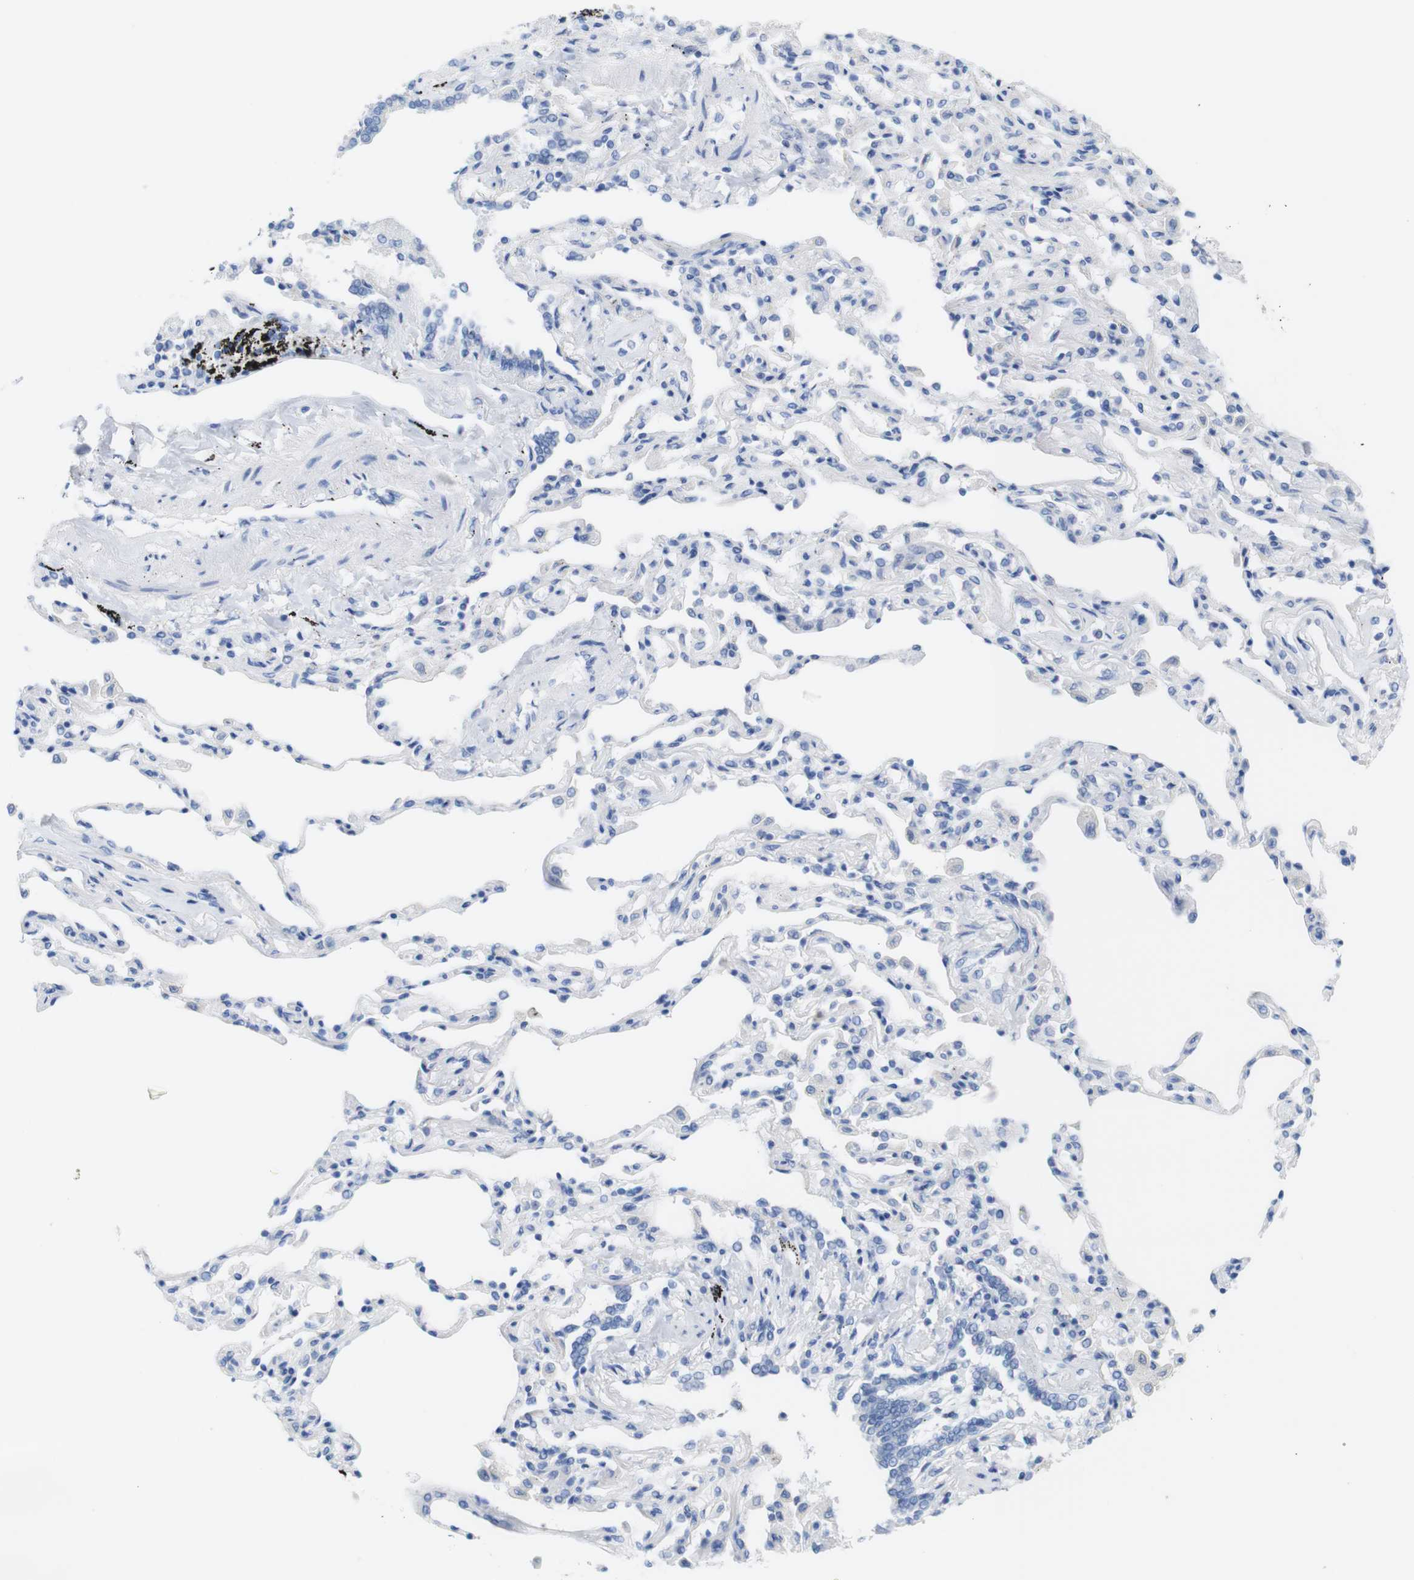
{"staining": {"intensity": "negative", "quantity": "none", "location": "none"}, "tissue": "bronchus", "cell_type": "Respiratory epithelial cells", "image_type": "normal", "snomed": [{"axis": "morphology", "description": "Normal tissue, NOS"}, {"axis": "topography", "description": "Lung"}], "caption": "Immunohistochemical staining of benign bronchus reveals no significant positivity in respiratory epithelial cells. (Brightfield microscopy of DAB (3,3'-diaminobenzidine) immunohistochemistry (IHC) at high magnification).", "gene": "LAG3", "patient": {"sex": "male", "age": 64}}